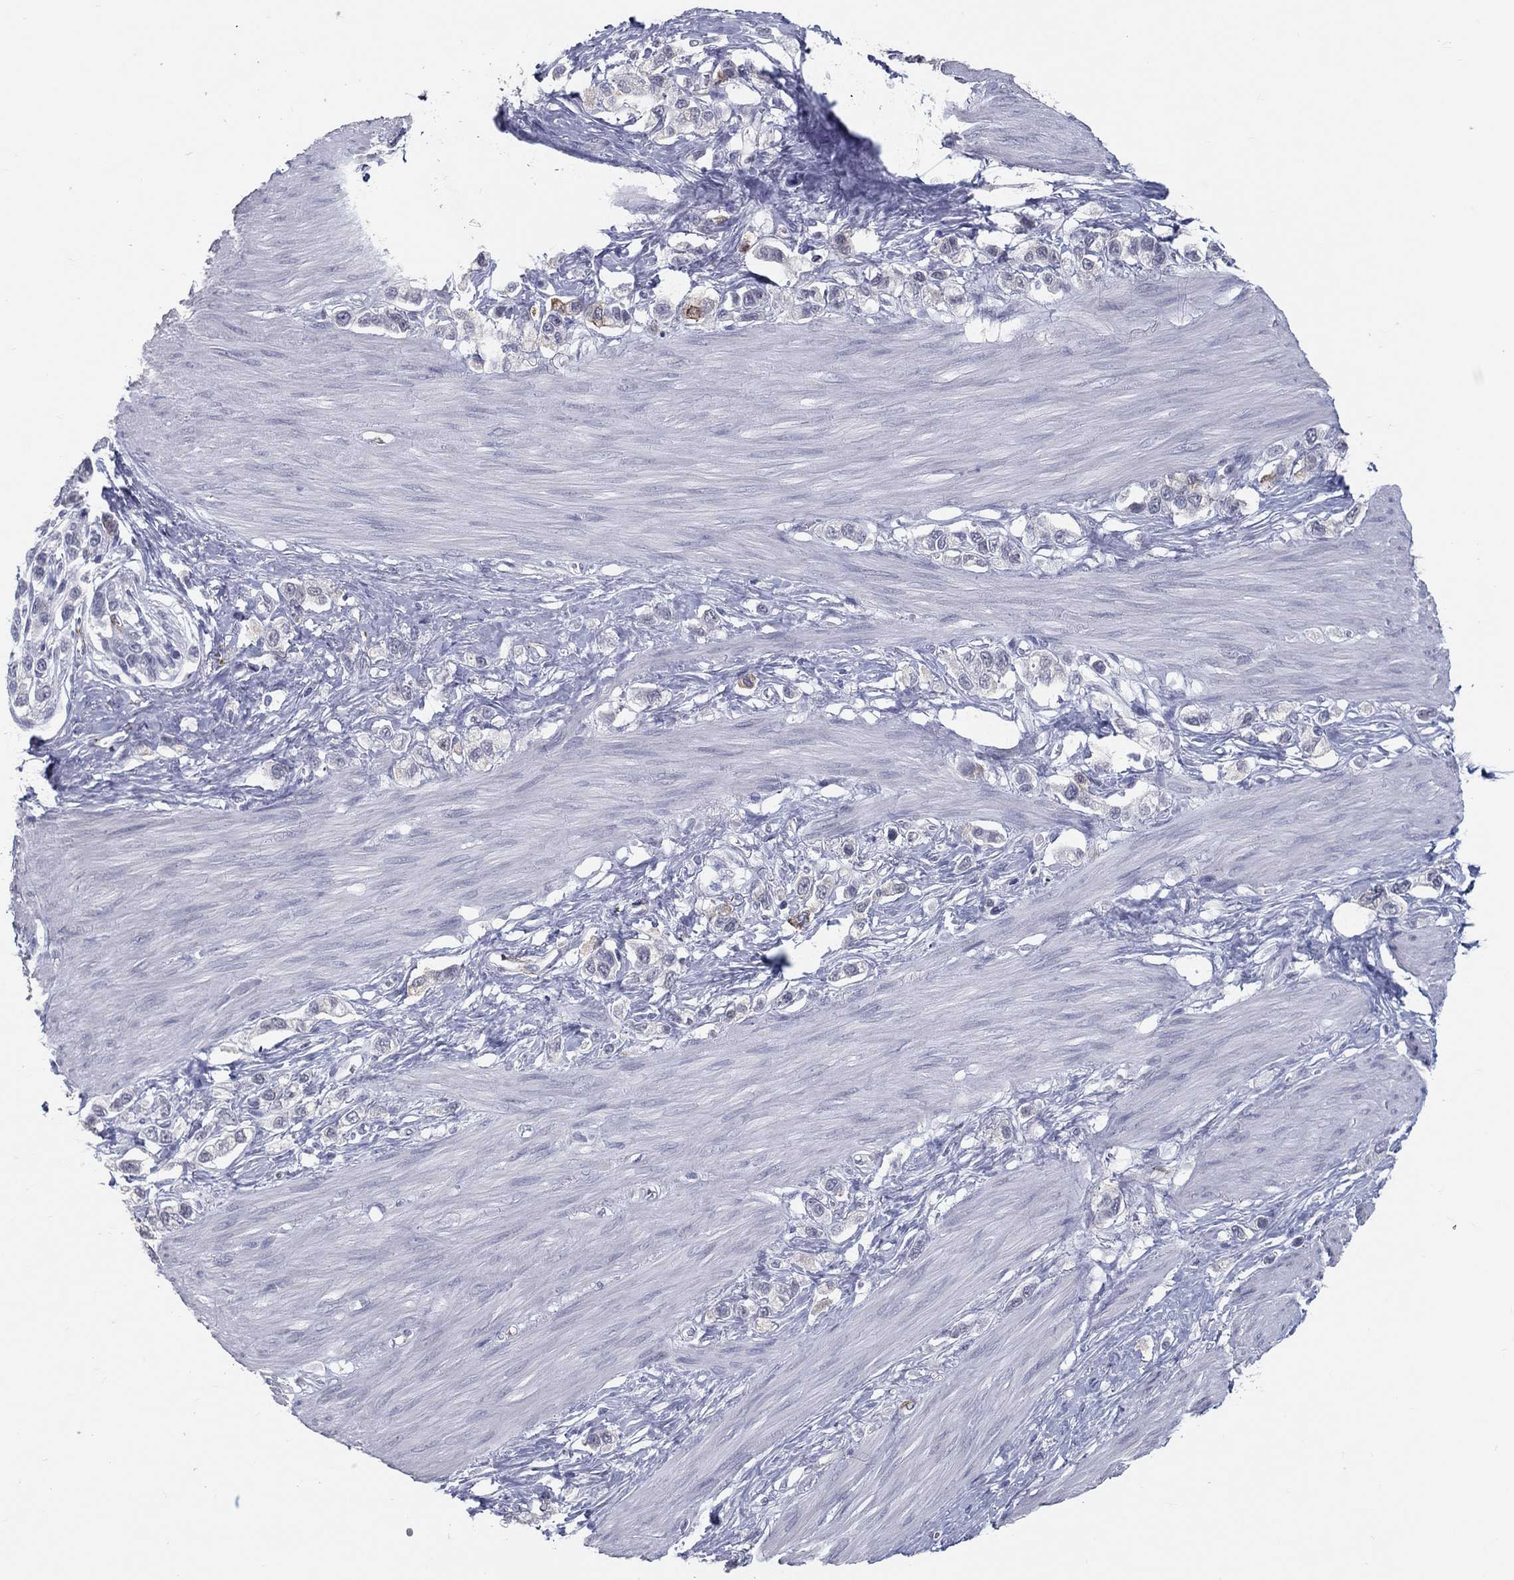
{"staining": {"intensity": "negative", "quantity": "none", "location": "none"}, "tissue": "stomach cancer", "cell_type": "Tumor cells", "image_type": "cancer", "snomed": [{"axis": "morphology", "description": "Normal tissue, NOS"}, {"axis": "morphology", "description": "Adenocarcinoma, NOS"}, {"axis": "morphology", "description": "Adenocarcinoma, High grade"}, {"axis": "topography", "description": "Stomach, upper"}, {"axis": "topography", "description": "Stomach"}], "caption": "A high-resolution photomicrograph shows immunohistochemistry (IHC) staining of stomach high-grade adenocarcinoma, which displays no significant positivity in tumor cells. (Stains: DAB (3,3'-diaminobenzidine) immunohistochemistry with hematoxylin counter stain, Microscopy: brightfield microscopy at high magnification).", "gene": "ACE2", "patient": {"sex": "female", "age": 65}}